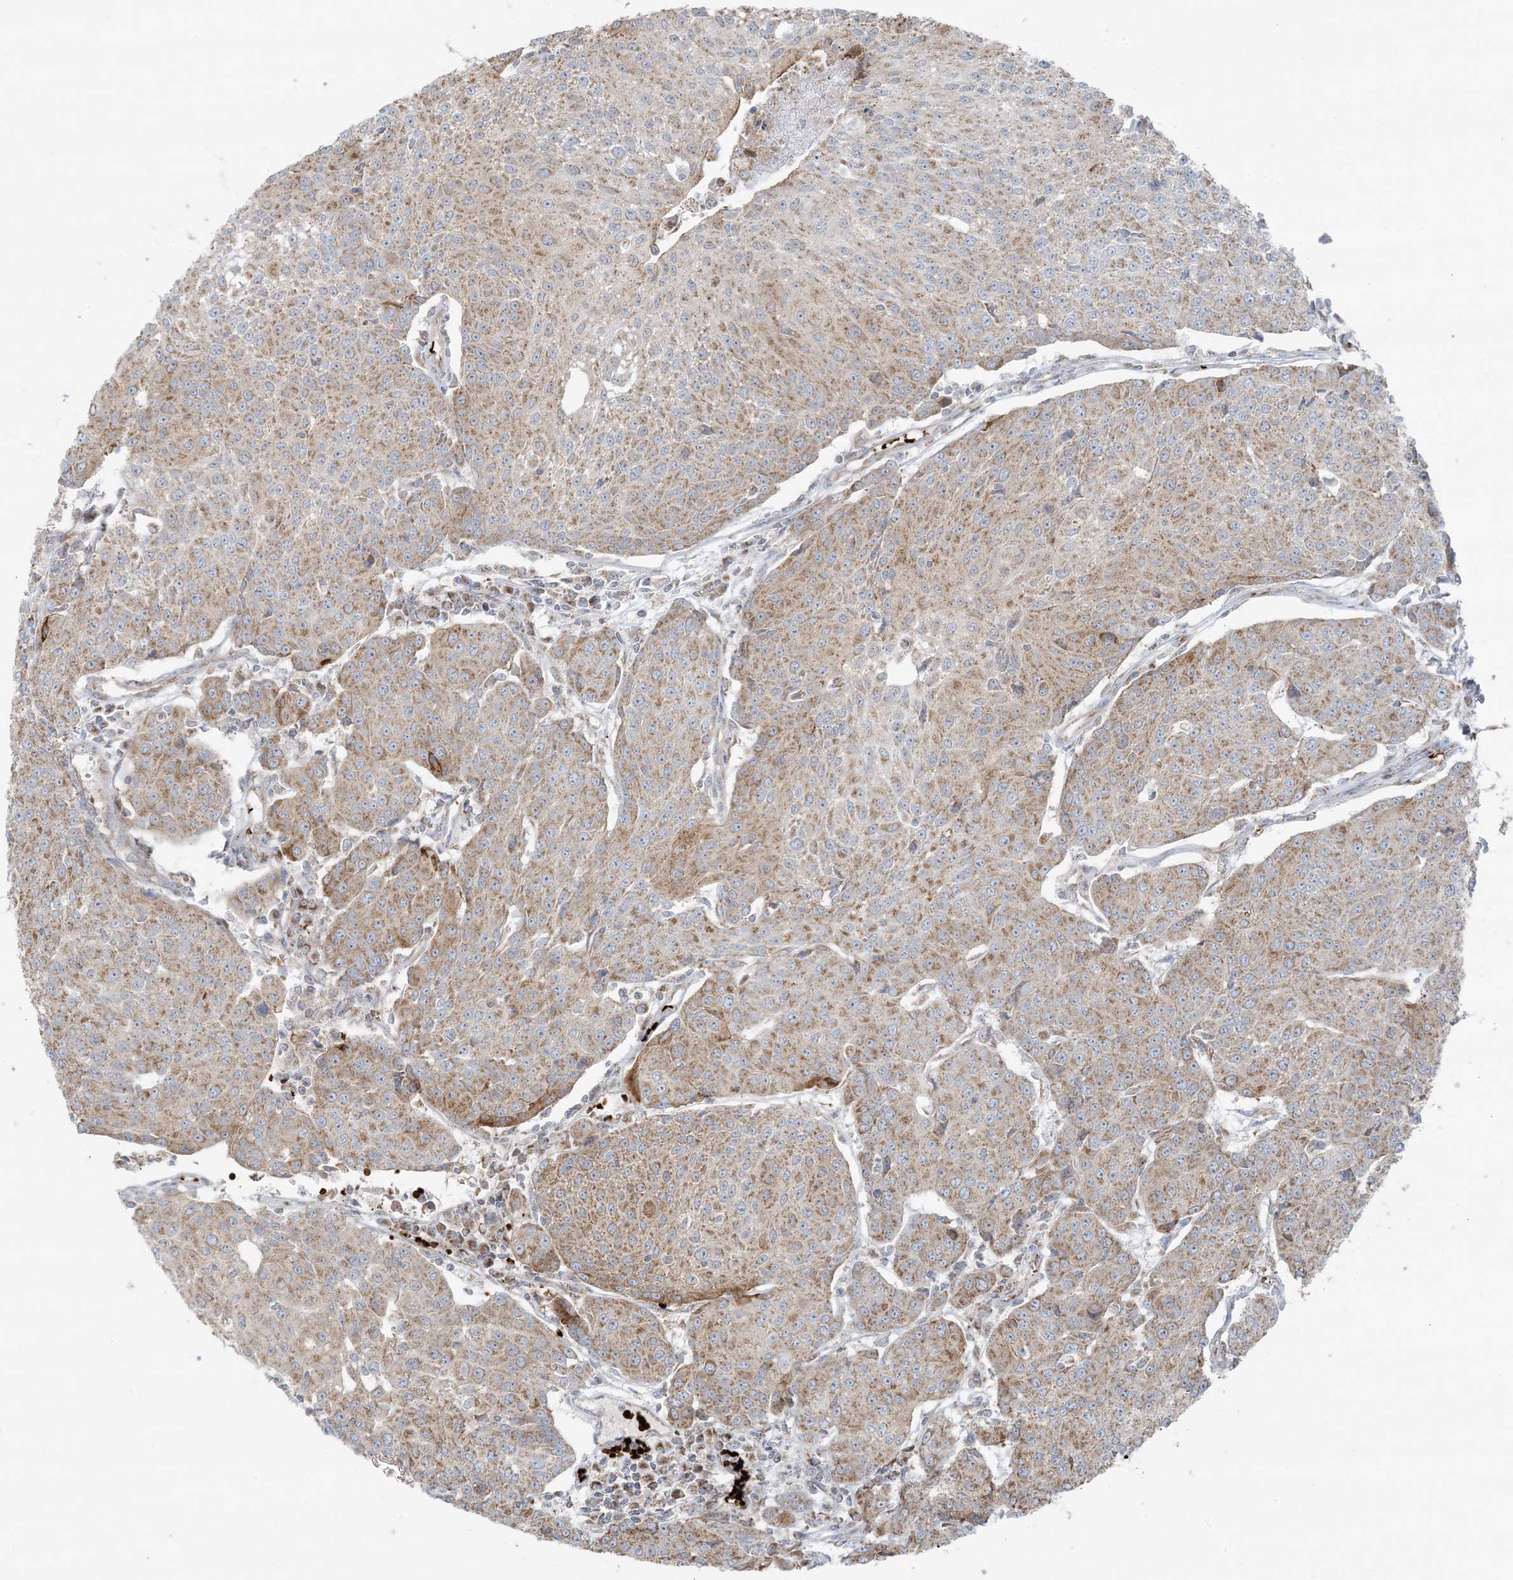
{"staining": {"intensity": "moderate", "quantity": ">75%", "location": "cytoplasmic/membranous"}, "tissue": "urothelial cancer", "cell_type": "Tumor cells", "image_type": "cancer", "snomed": [{"axis": "morphology", "description": "Urothelial carcinoma, High grade"}, {"axis": "topography", "description": "Urinary bladder"}], "caption": "Urothelial carcinoma (high-grade) was stained to show a protein in brown. There is medium levels of moderate cytoplasmic/membranous expression in approximately >75% of tumor cells.", "gene": "PIK3R4", "patient": {"sex": "female", "age": 85}}